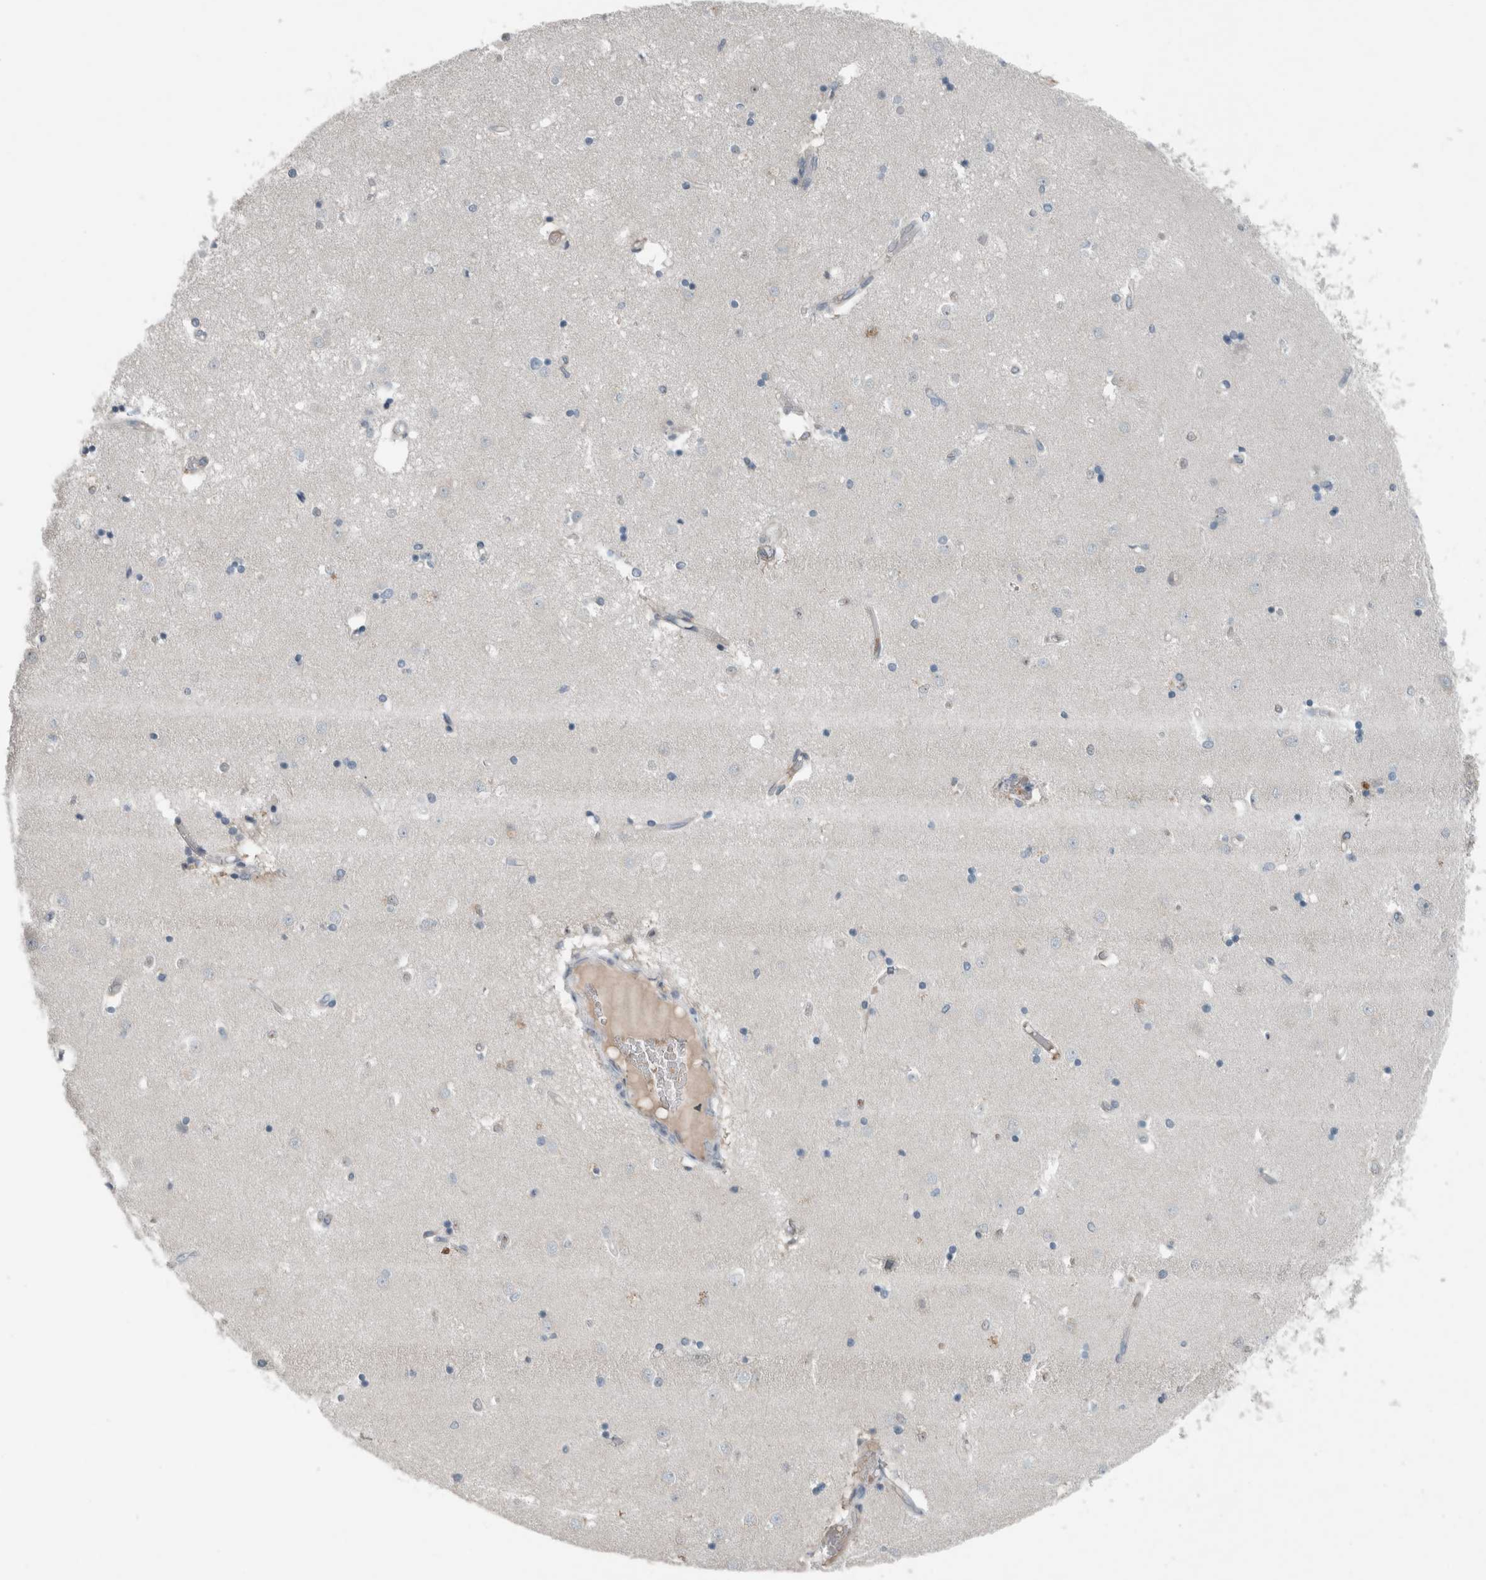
{"staining": {"intensity": "negative", "quantity": "none", "location": "none"}, "tissue": "caudate", "cell_type": "Glial cells", "image_type": "normal", "snomed": [{"axis": "morphology", "description": "Normal tissue, NOS"}, {"axis": "topography", "description": "Lateral ventricle wall"}], "caption": "Immunohistochemistry (IHC) micrograph of normal human caudate stained for a protein (brown), which reveals no staining in glial cells.", "gene": "JADE2", "patient": {"sex": "male", "age": 45}}